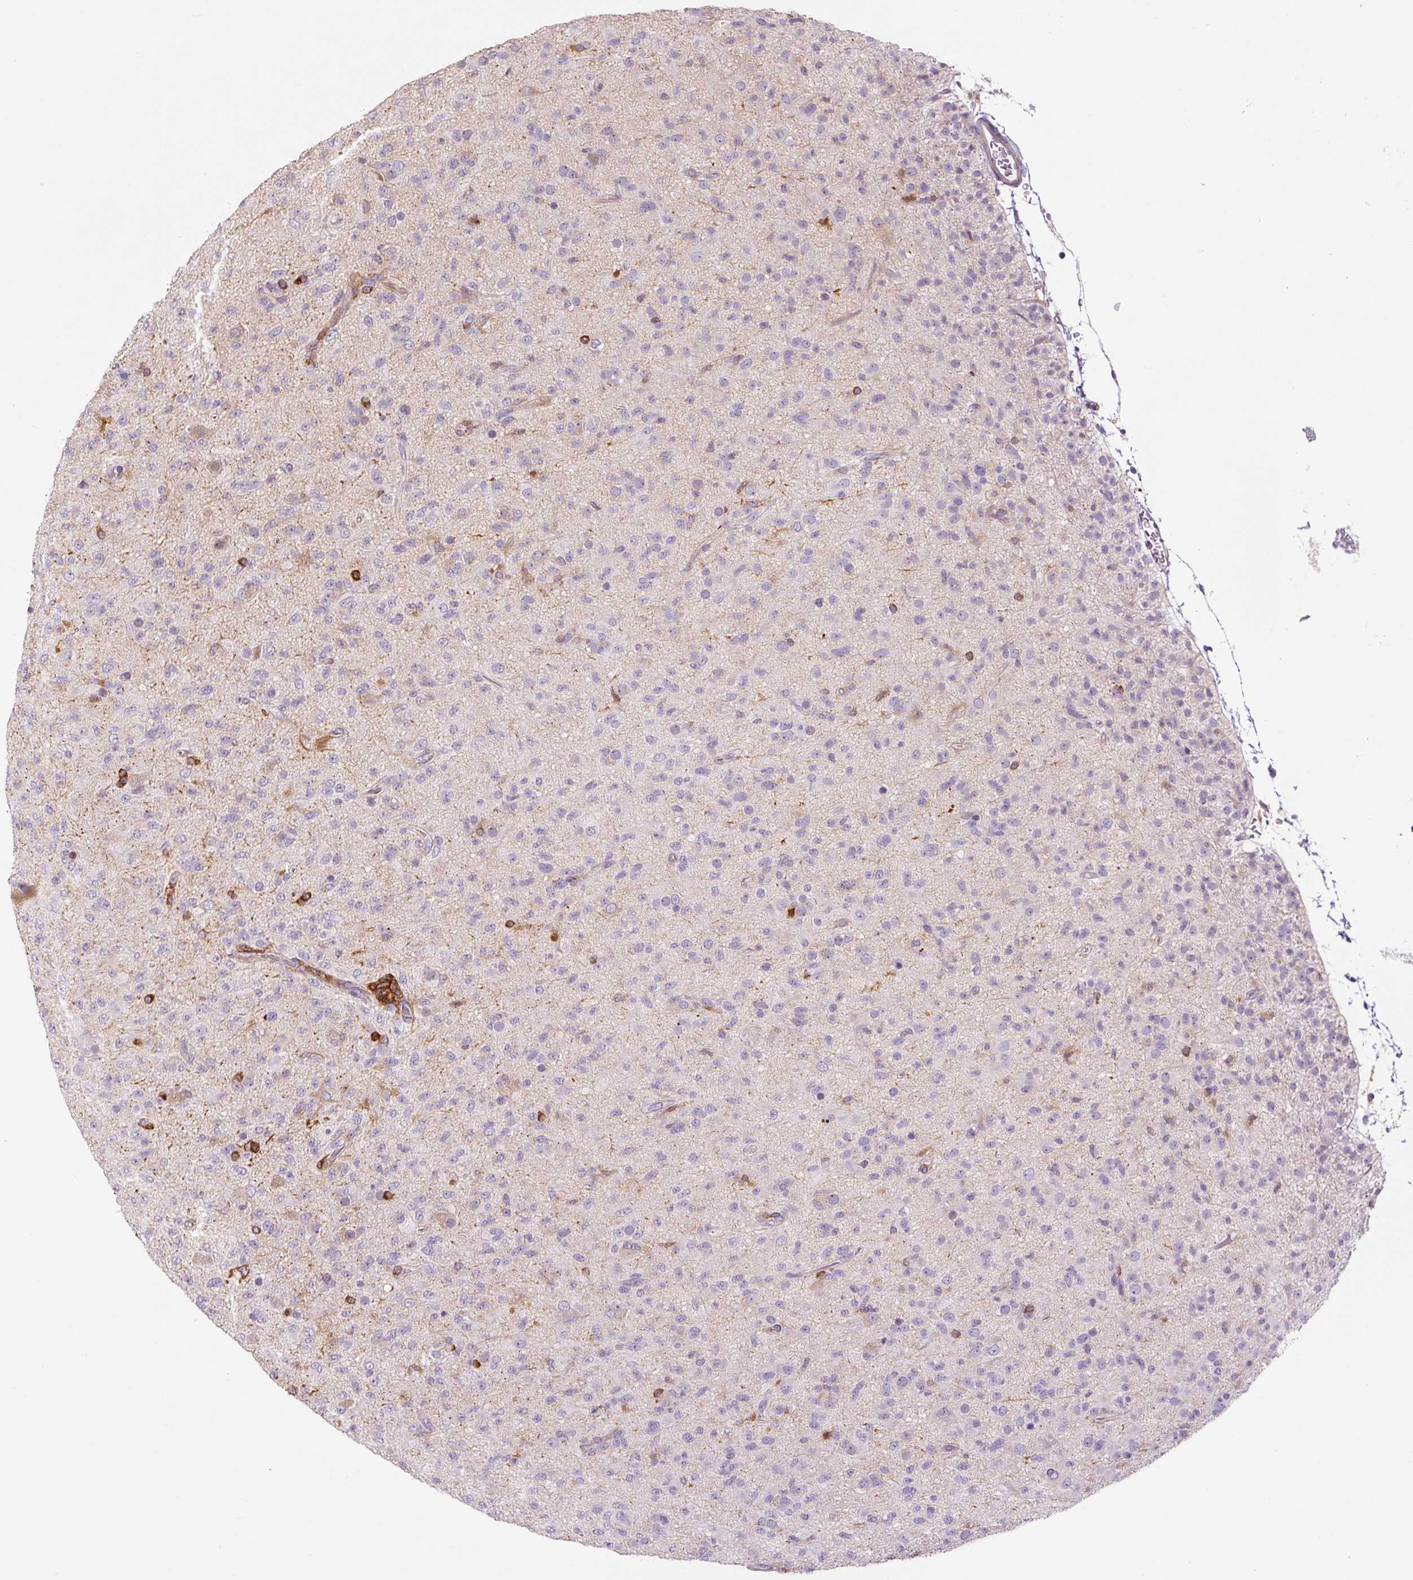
{"staining": {"intensity": "negative", "quantity": "none", "location": "none"}, "tissue": "glioma", "cell_type": "Tumor cells", "image_type": "cancer", "snomed": [{"axis": "morphology", "description": "Glioma, malignant, Low grade"}, {"axis": "topography", "description": "Brain"}], "caption": "Immunohistochemistry micrograph of low-grade glioma (malignant) stained for a protein (brown), which demonstrates no expression in tumor cells.", "gene": "FUT10", "patient": {"sex": "male", "age": 65}}